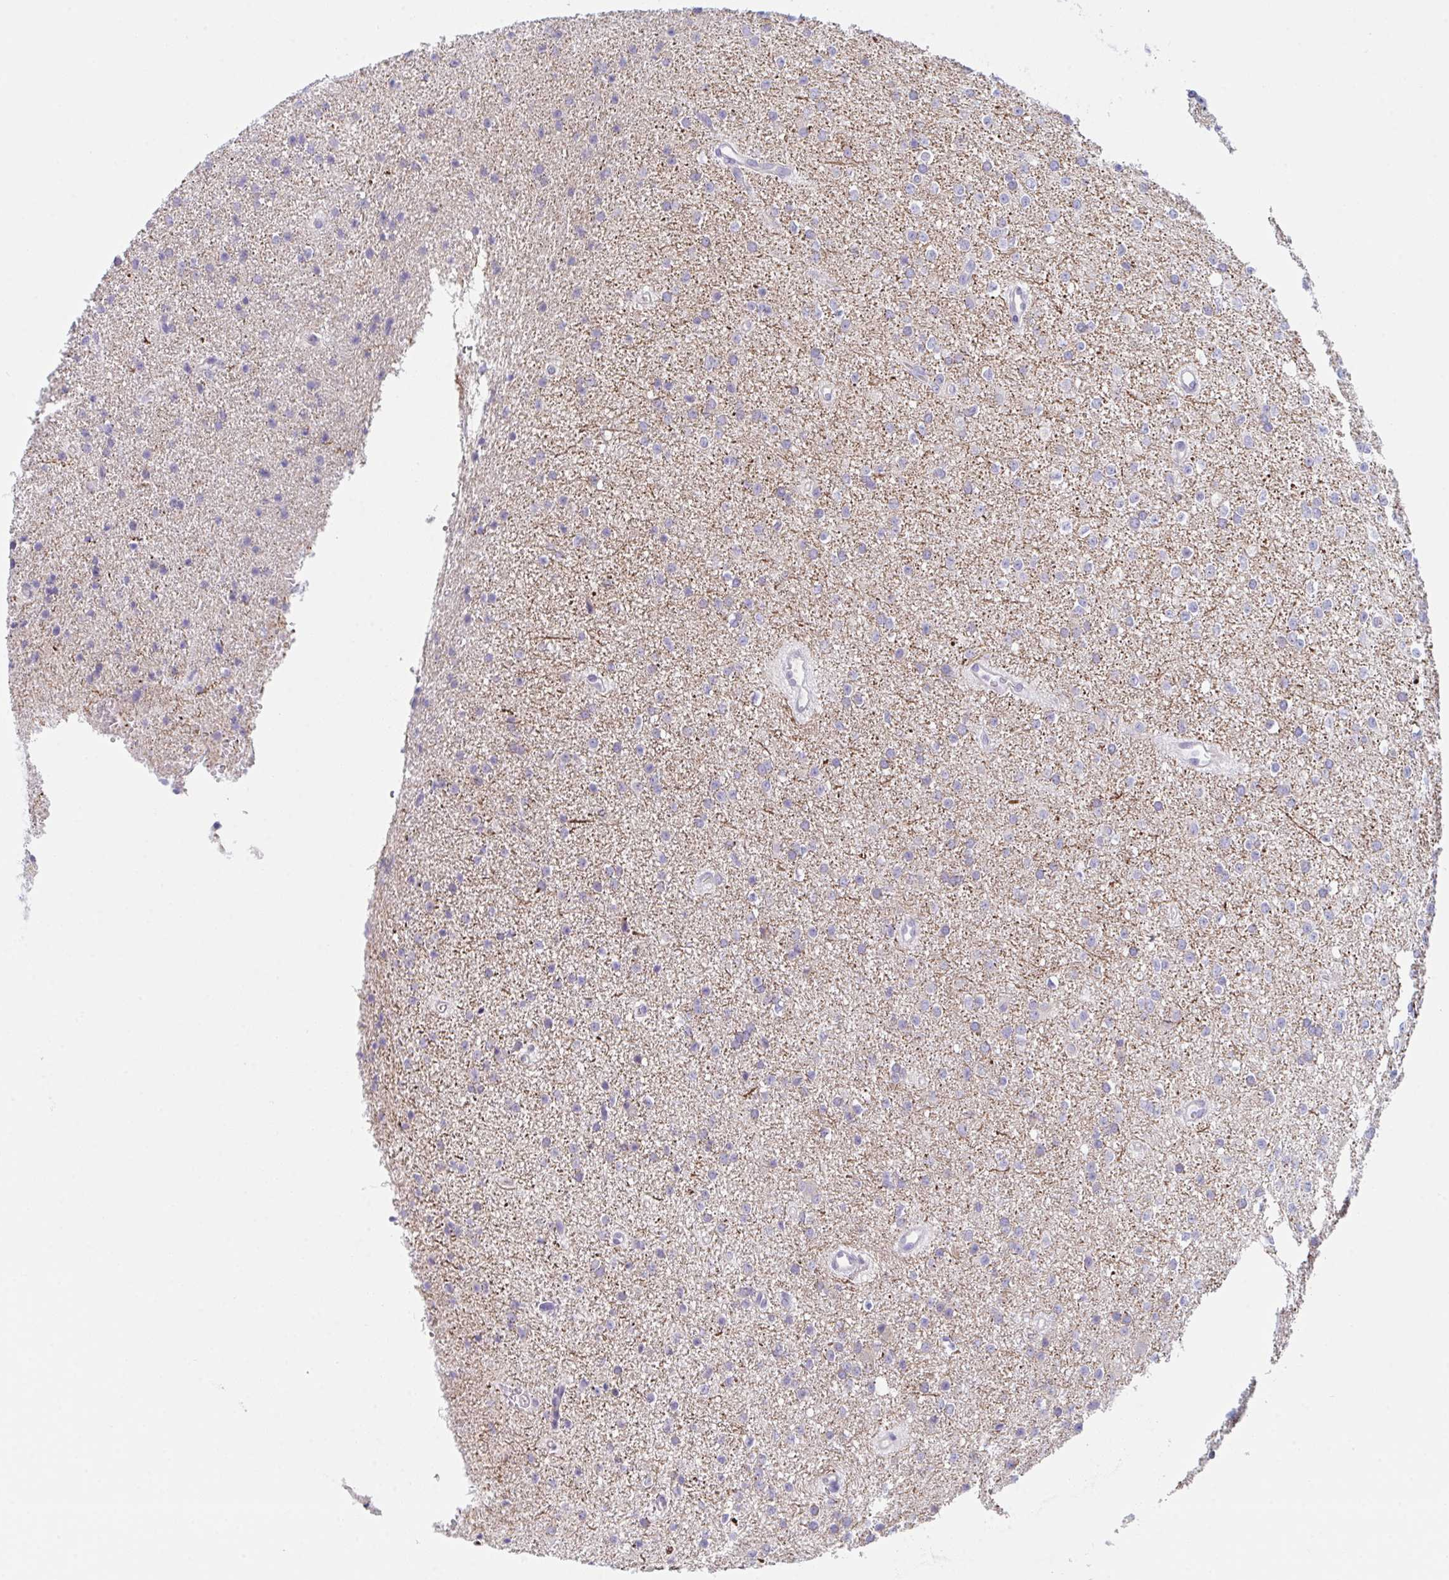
{"staining": {"intensity": "negative", "quantity": "none", "location": "none"}, "tissue": "glioma", "cell_type": "Tumor cells", "image_type": "cancer", "snomed": [{"axis": "morphology", "description": "Glioma, malignant, Low grade"}, {"axis": "topography", "description": "Brain"}], "caption": "High power microscopy image of an immunohistochemistry (IHC) histopathology image of glioma, revealing no significant expression in tumor cells.", "gene": "NAA30", "patient": {"sex": "female", "age": 34}}